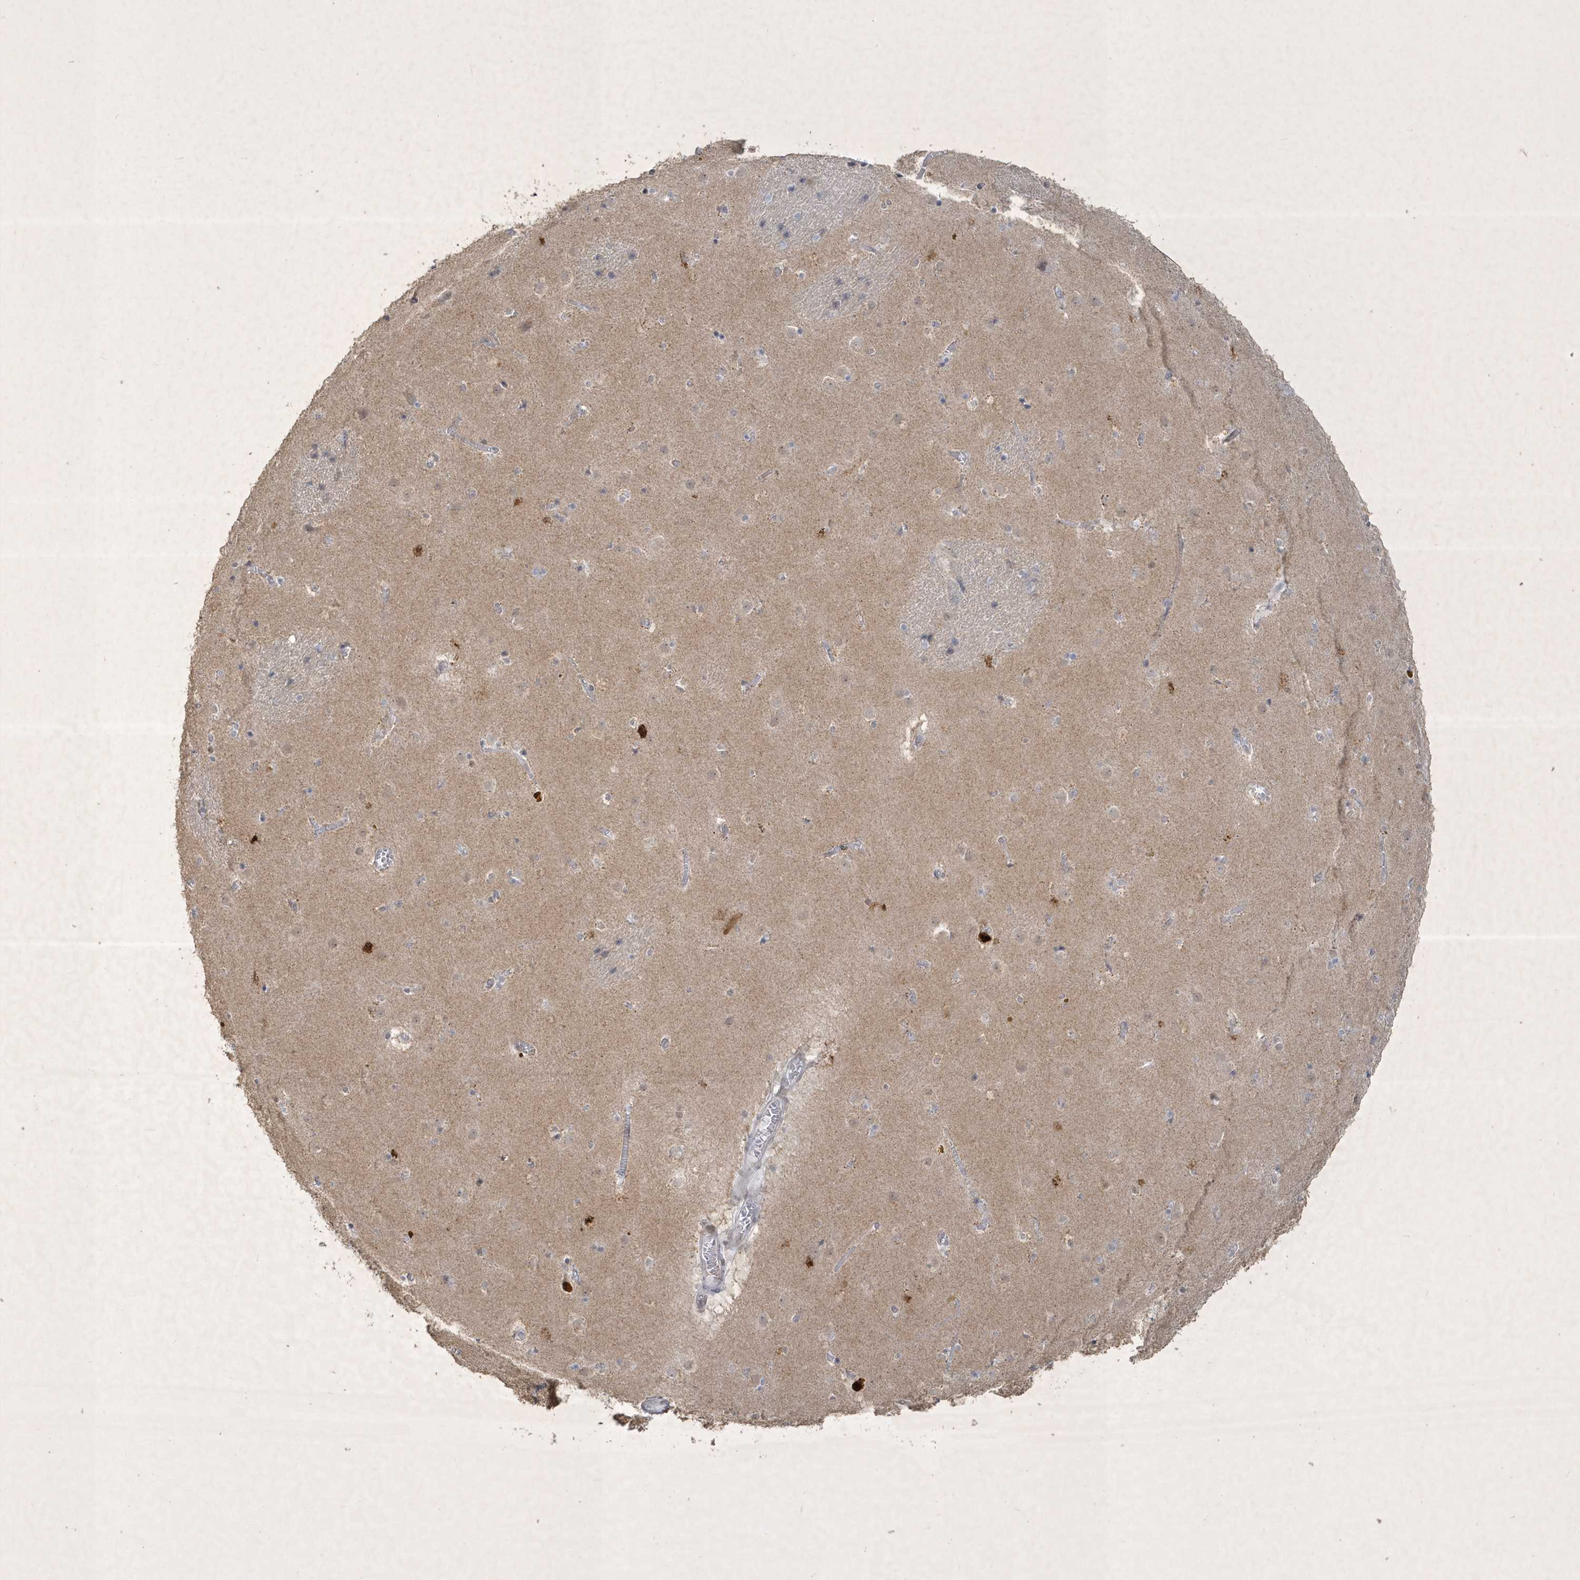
{"staining": {"intensity": "negative", "quantity": "none", "location": "none"}, "tissue": "caudate", "cell_type": "Glial cells", "image_type": "normal", "snomed": [{"axis": "morphology", "description": "Normal tissue, NOS"}, {"axis": "topography", "description": "Lateral ventricle wall"}], "caption": "This is an immunohistochemistry photomicrograph of normal human caudate. There is no positivity in glial cells.", "gene": "ZBTB9", "patient": {"sex": "male", "age": 70}}